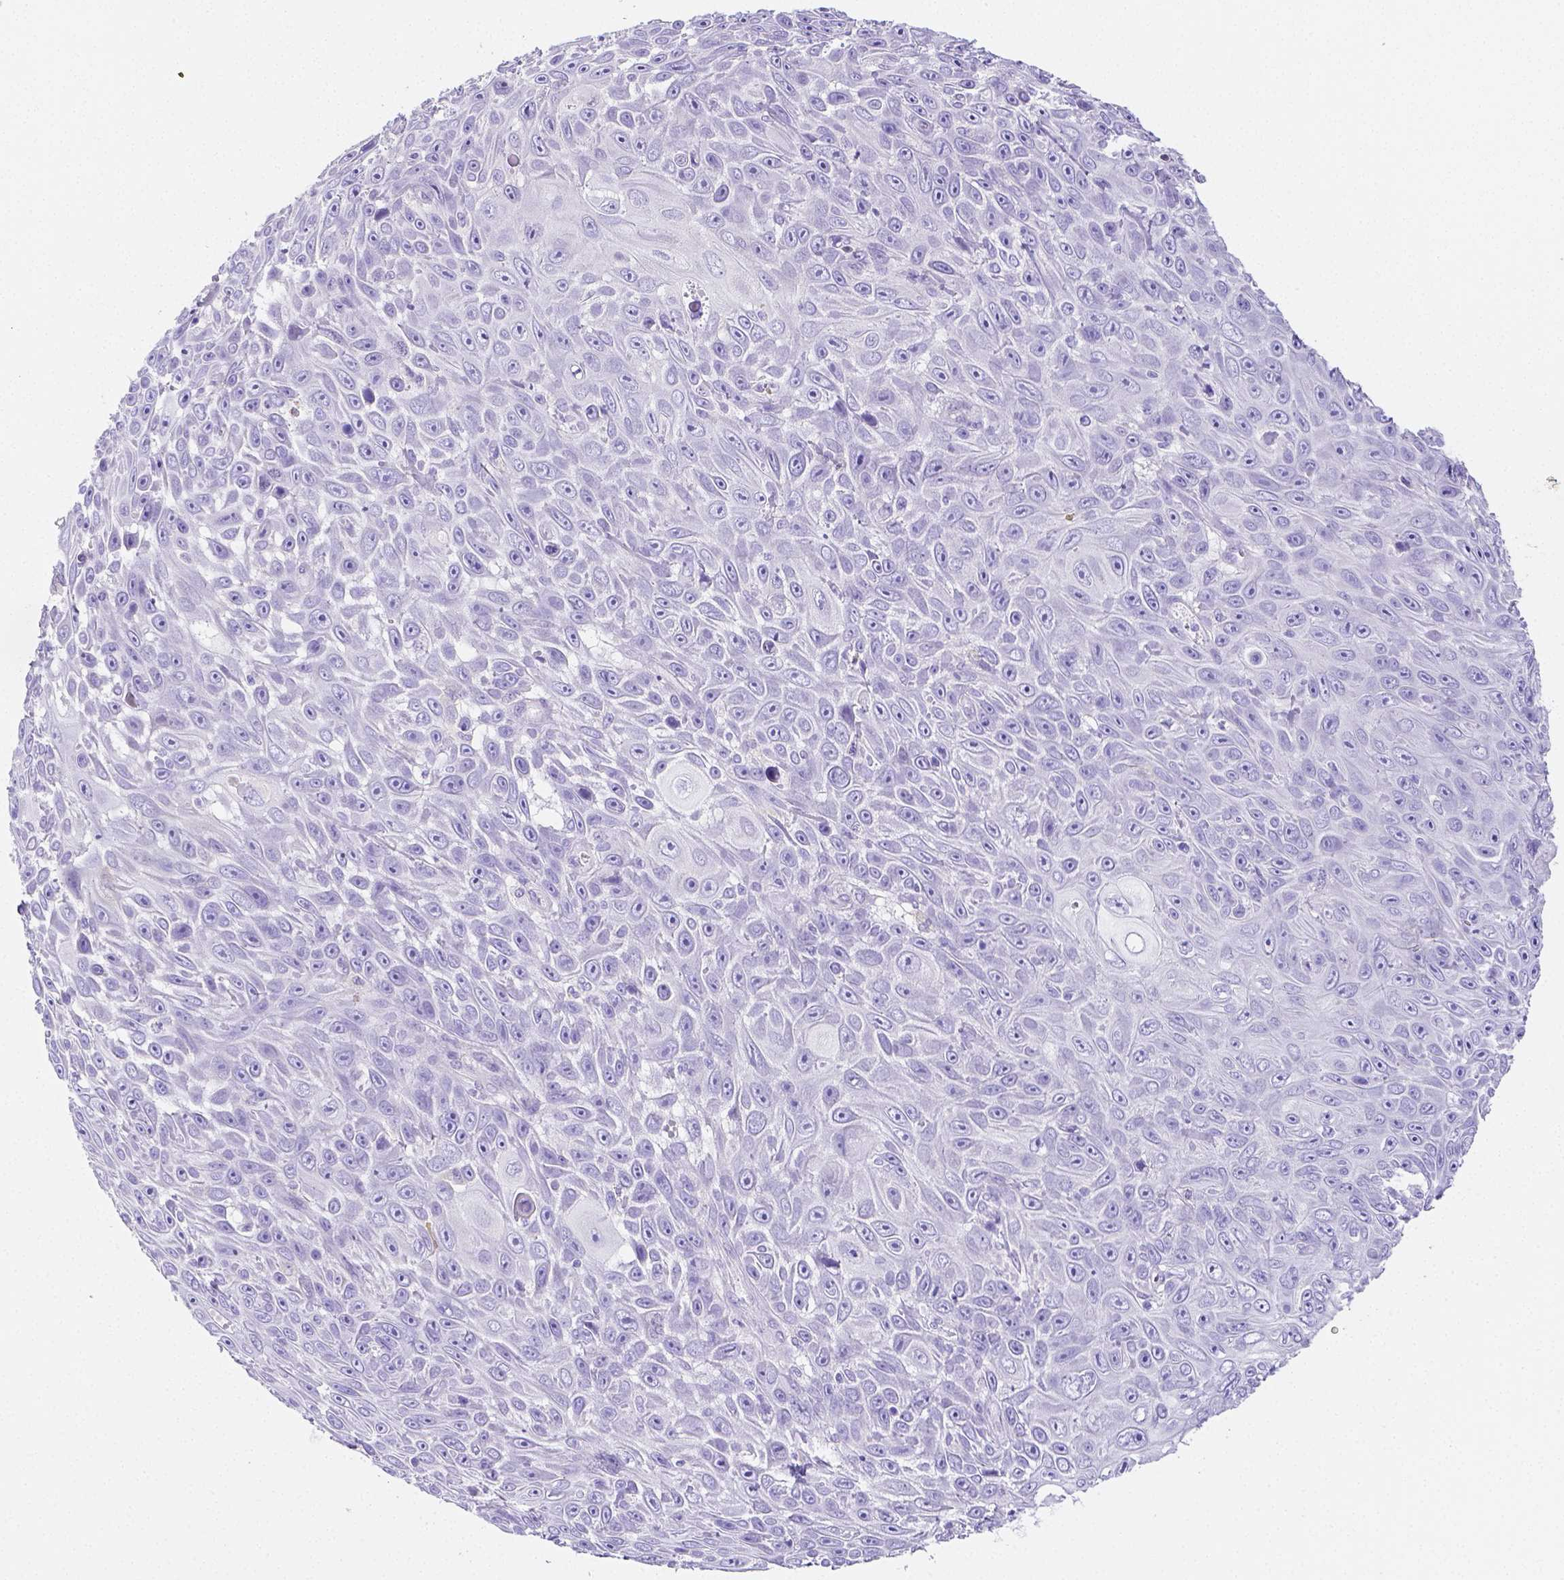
{"staining": {"intensity": "negative", "quantity": "none", "location": "none"}, "tissue": "skin cancer", "cell_type": "Tumor cells", "image_type": "cancer", "snomed": [{"axis": "morphology", "description": "Squamous cell carcinoma, NOS"}, {"axis": "topography", "description": "Skin"}], "caption": "IHC micrograph of skin cancer (squamous cell carcinoma) stained for a protein (brown), which demonstrates no expression in tumor cells.", "gene": "ARHGAP36", "patient": {"sex": "male", "age": 82}}